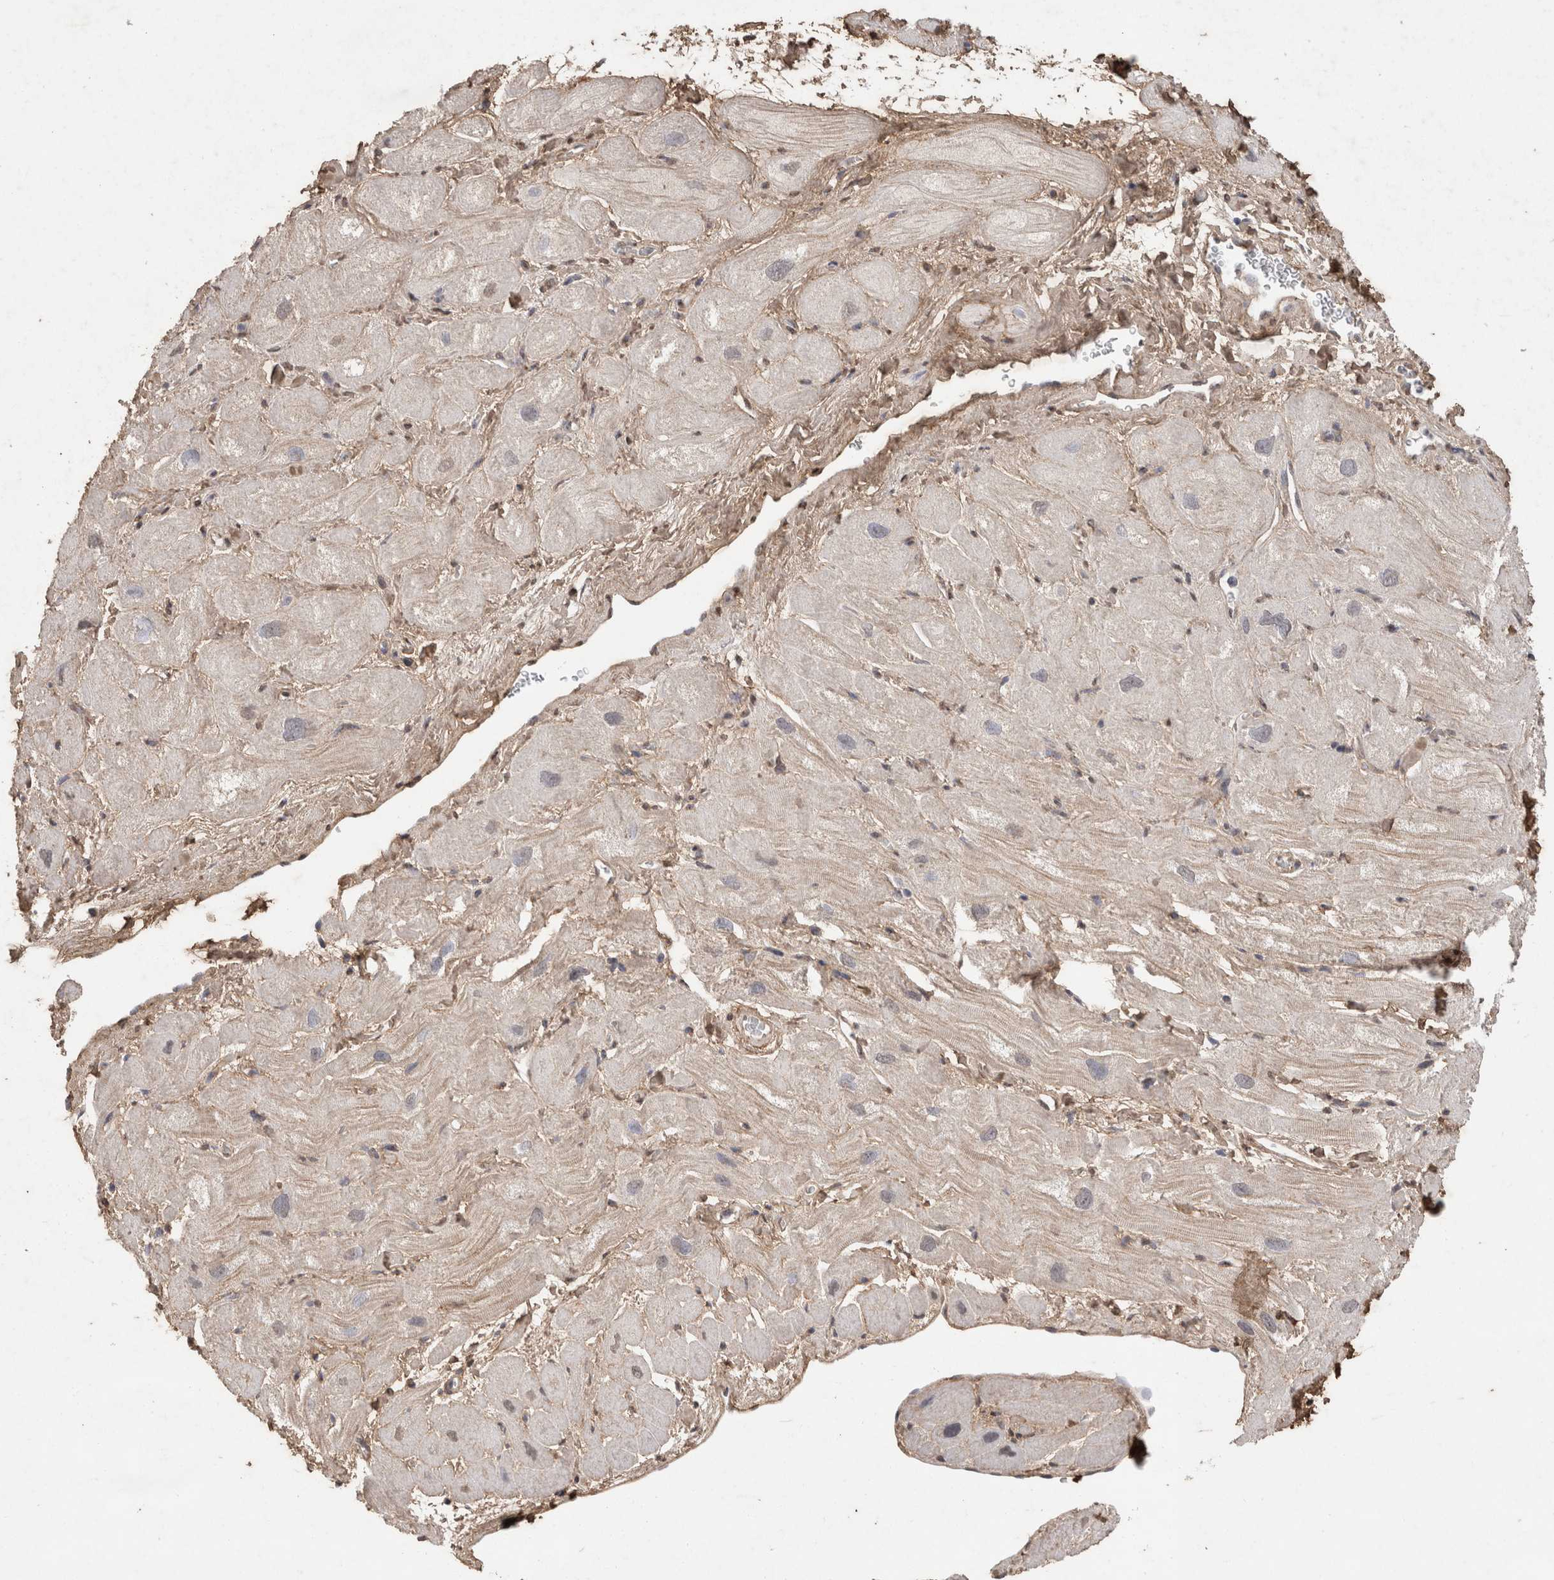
{"staining": {"intensity": "negative", "quantity": "none", "location": "none"}, "tissue": "heart muscle", "cell_type": "Cardiomyocytes", "image_type": "normal", "snomed": [{"axis": "morphology", "description": "Normal tissue, NOS"}, {"axis": "topography", "description": "Heart"}], "caption": "Immunohistochemical staining of benign heart muscle displays no significant staining in cardiomyocytes. The staining was performed using DAB to visualize the protein expression in brown, while the nuclei were stained in blue with hematoxylin (Magnification: 20x).", "gene": "C1QTNF5", "patient": {"sex": "male", "age": 49}}